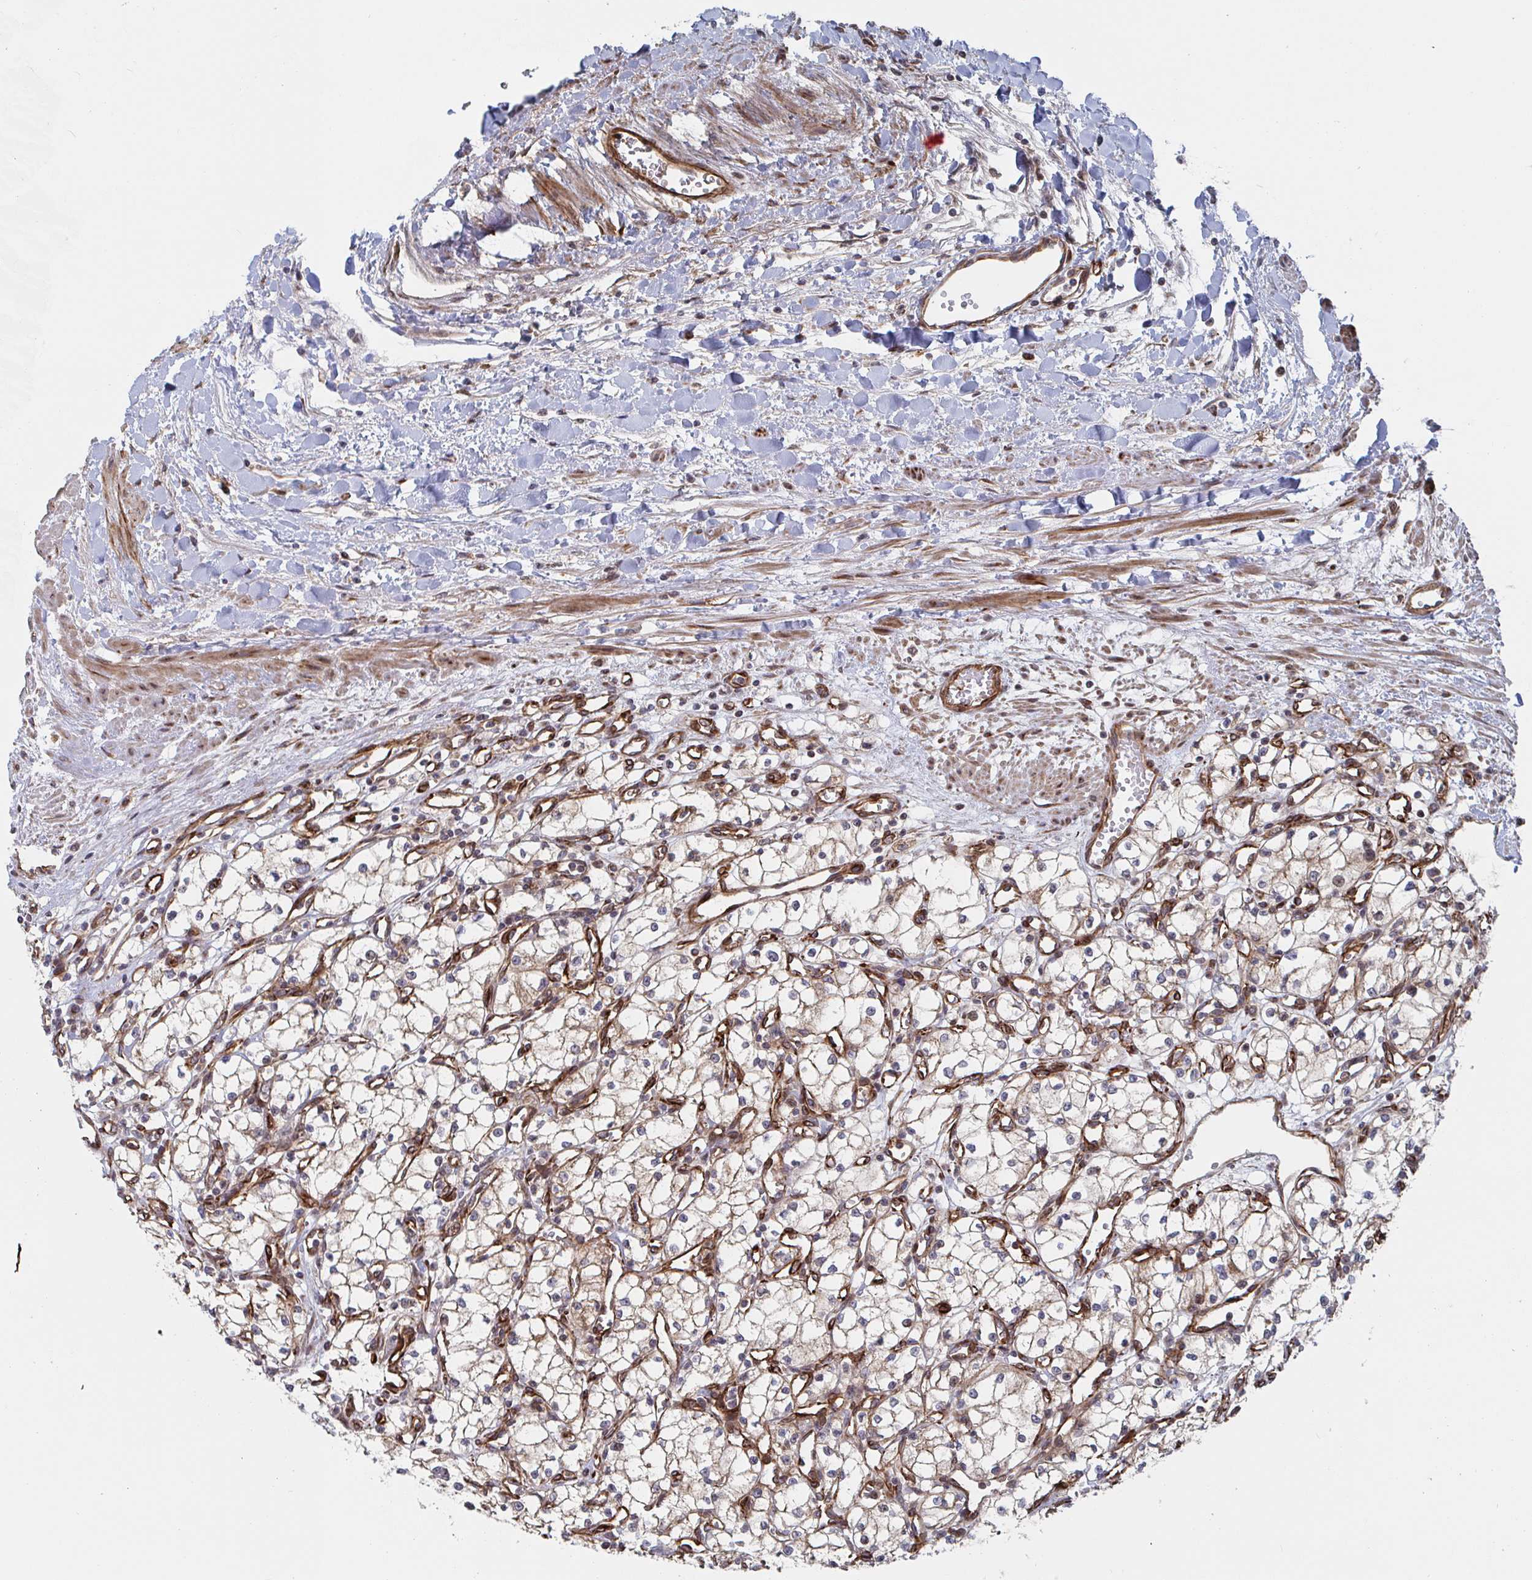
{"staining": {"intensity": "weak", "quantity": ">75%", "location": "cytoplasmic/membranous"}, "tissue": "renal cancer", "cell_type": "Tumor cells", "image_type": "cancer", "snomed": [{"axis": "morphology", "description": "Adenocarcinoma, NOS"}, {"axis": "topography", "description": "Kidney"}], "caption": "Immunohistochemical staining of renal adenocarcinoma shows weak cytoplasmic/membranous protein staining in approximately >75% of tumor cells. Using DAB (brown) and hematoxylin (blue) stains, captured at high magnification using brightfield microscopy.", "gene": "DVL3", "patient": {"sex": "male", "age": 59}}